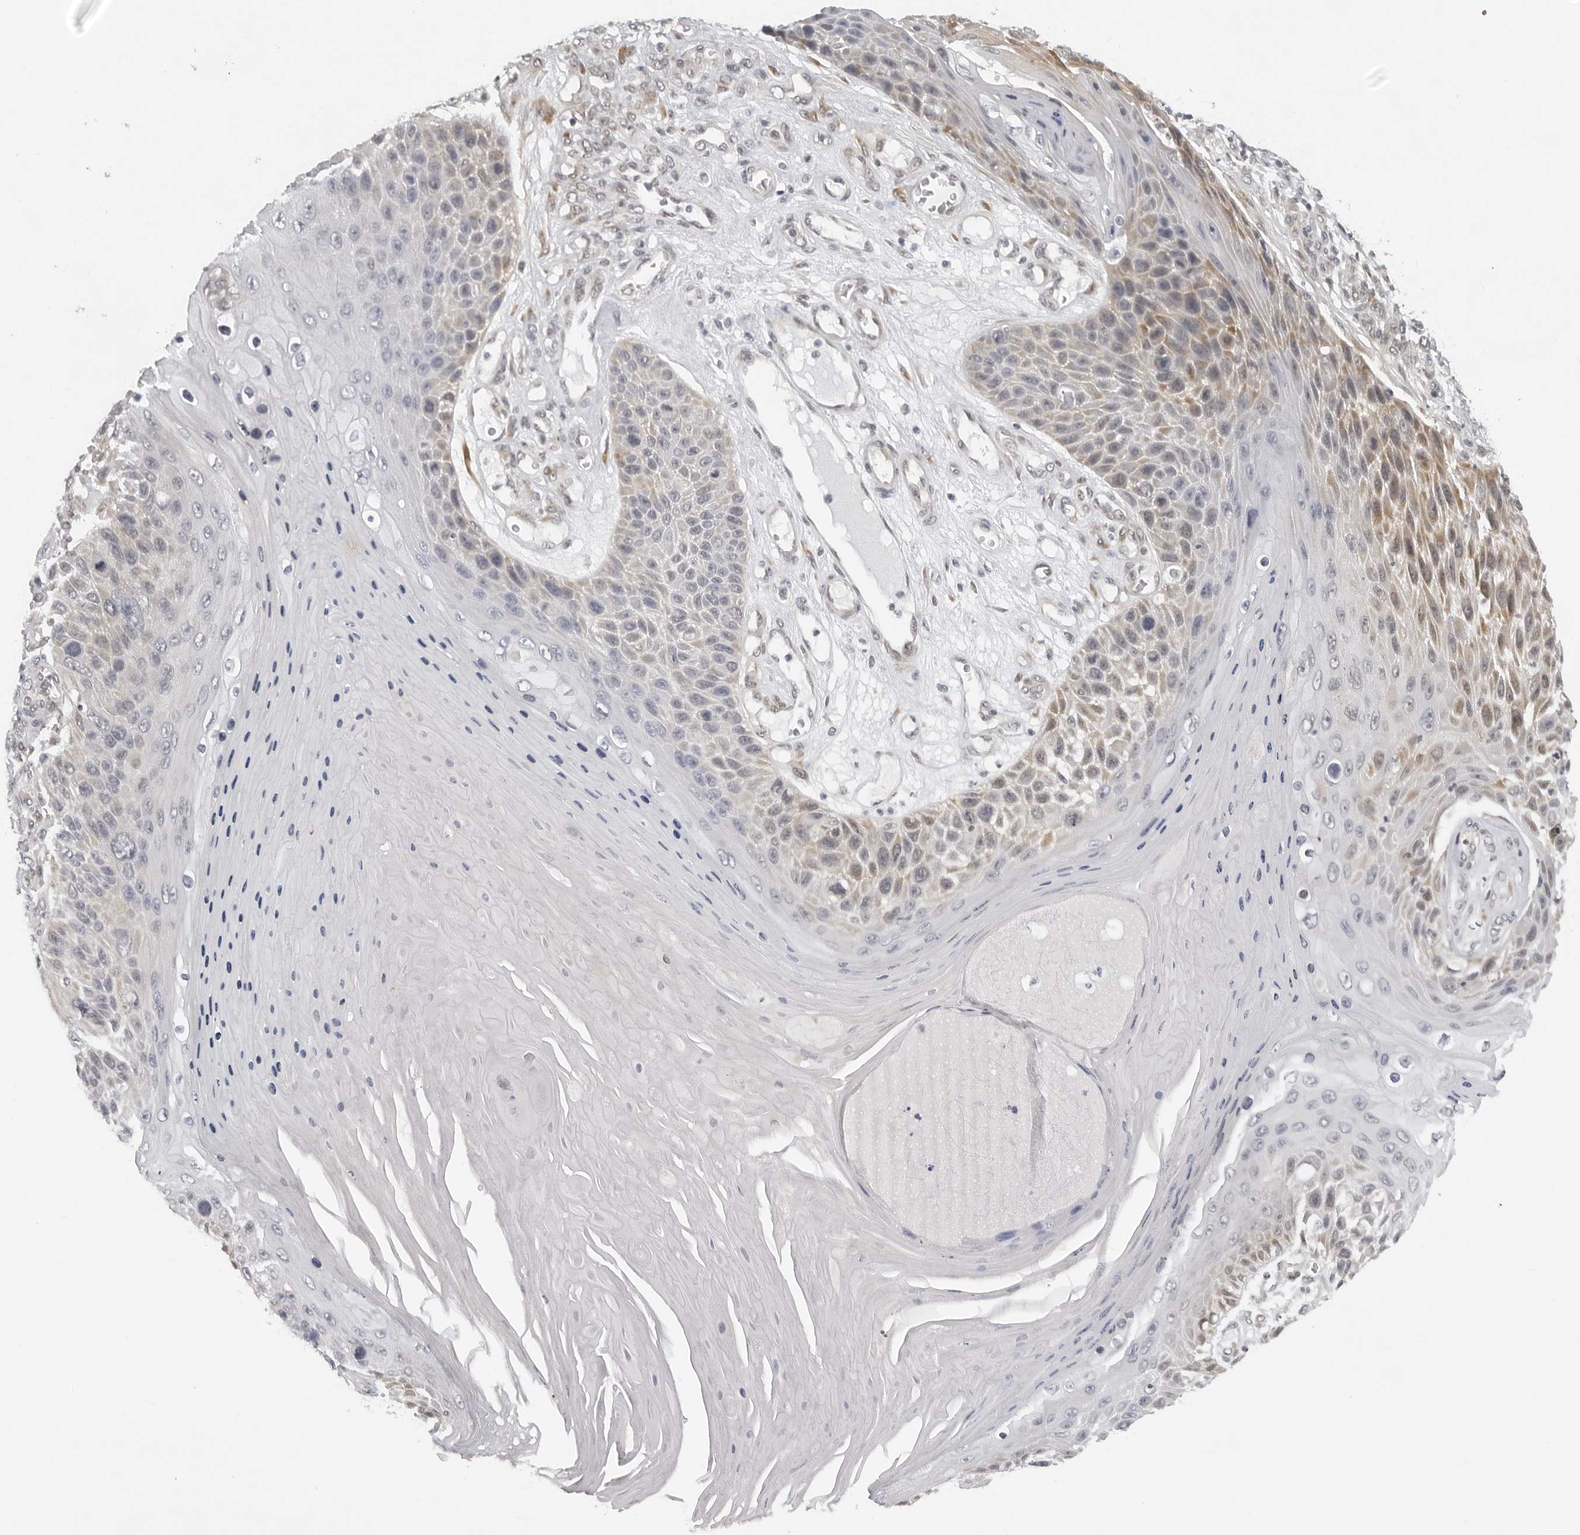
{"staining": {"intensity": "weak", "quantity": "<25%", "location": "cytoplasmic/membranous"}, "tissue": "skin cancer", "cell_type": "Tumor cells", "image_type": "cancer", "snomed": [{"axis": "morphology", "description": "Squamous cell carcinoma, NOS"}, {"axis": "topography", "description": "Skin"}], "caption": "Immunohistochemical staining of skin cancer (squamous cell carcinoma) reveals no significant positivity in tumor cells. (Brightfield microscopy of DAB IHC at high magnification).", "gene": "CASP7", "patient": {"sex": "female", "age": 88}}